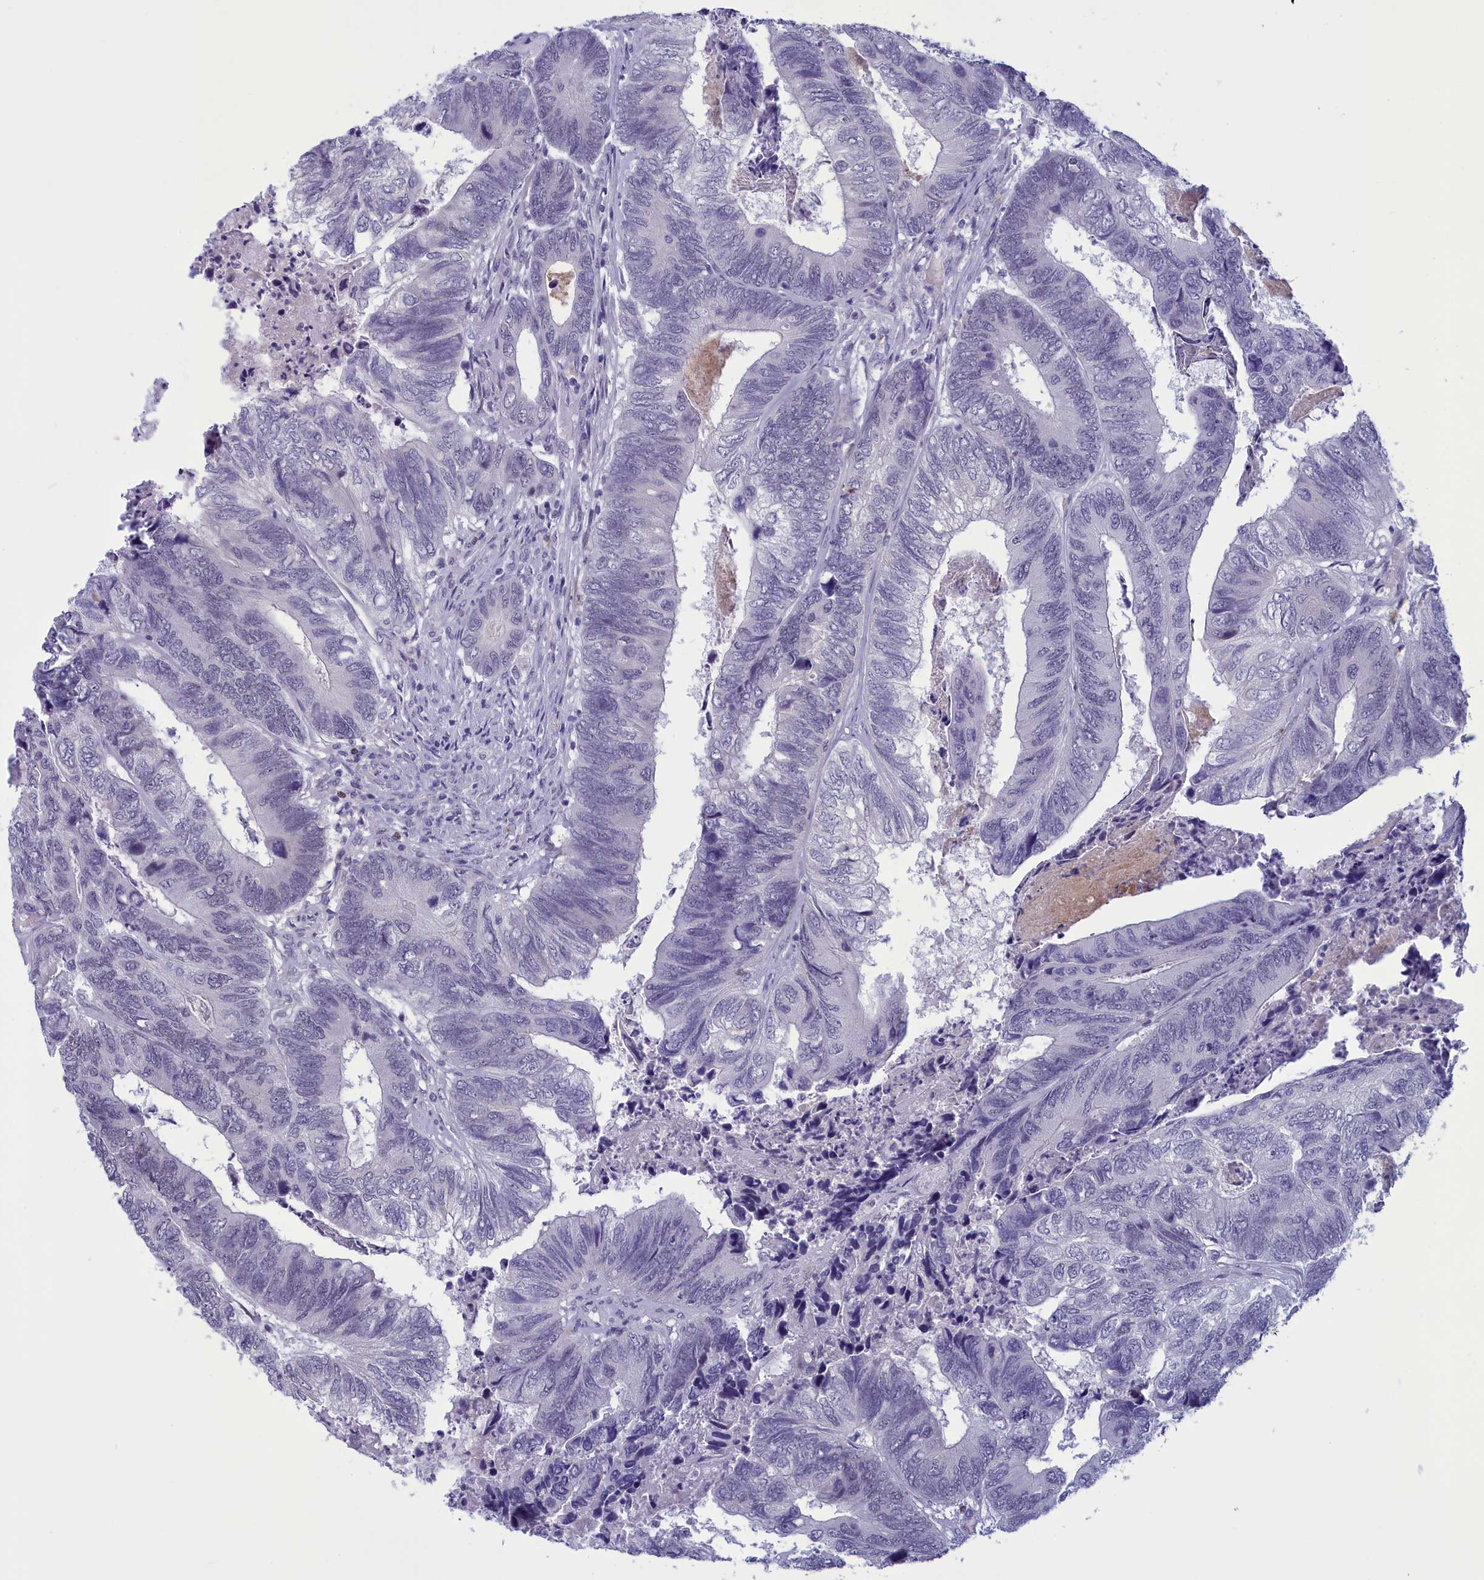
{"staining": {"intensity": "negative", "quantity": "none", "location": "none"}, "tissue": "colorectal cancer", "cell_type": "Tumor cells", "image_type": "cancer", "snomed": [{"axis": "morphology", "description": "Adenocarcinoma, NOS"}, {"axis": "topography", "description": "Colon"}], "caption": "This is an IHC micrograph of human colorectal cancer. There is no expression in tumor cells.", "gene": "ELOA2", "patient": {"sex": "female", "age": 67}}